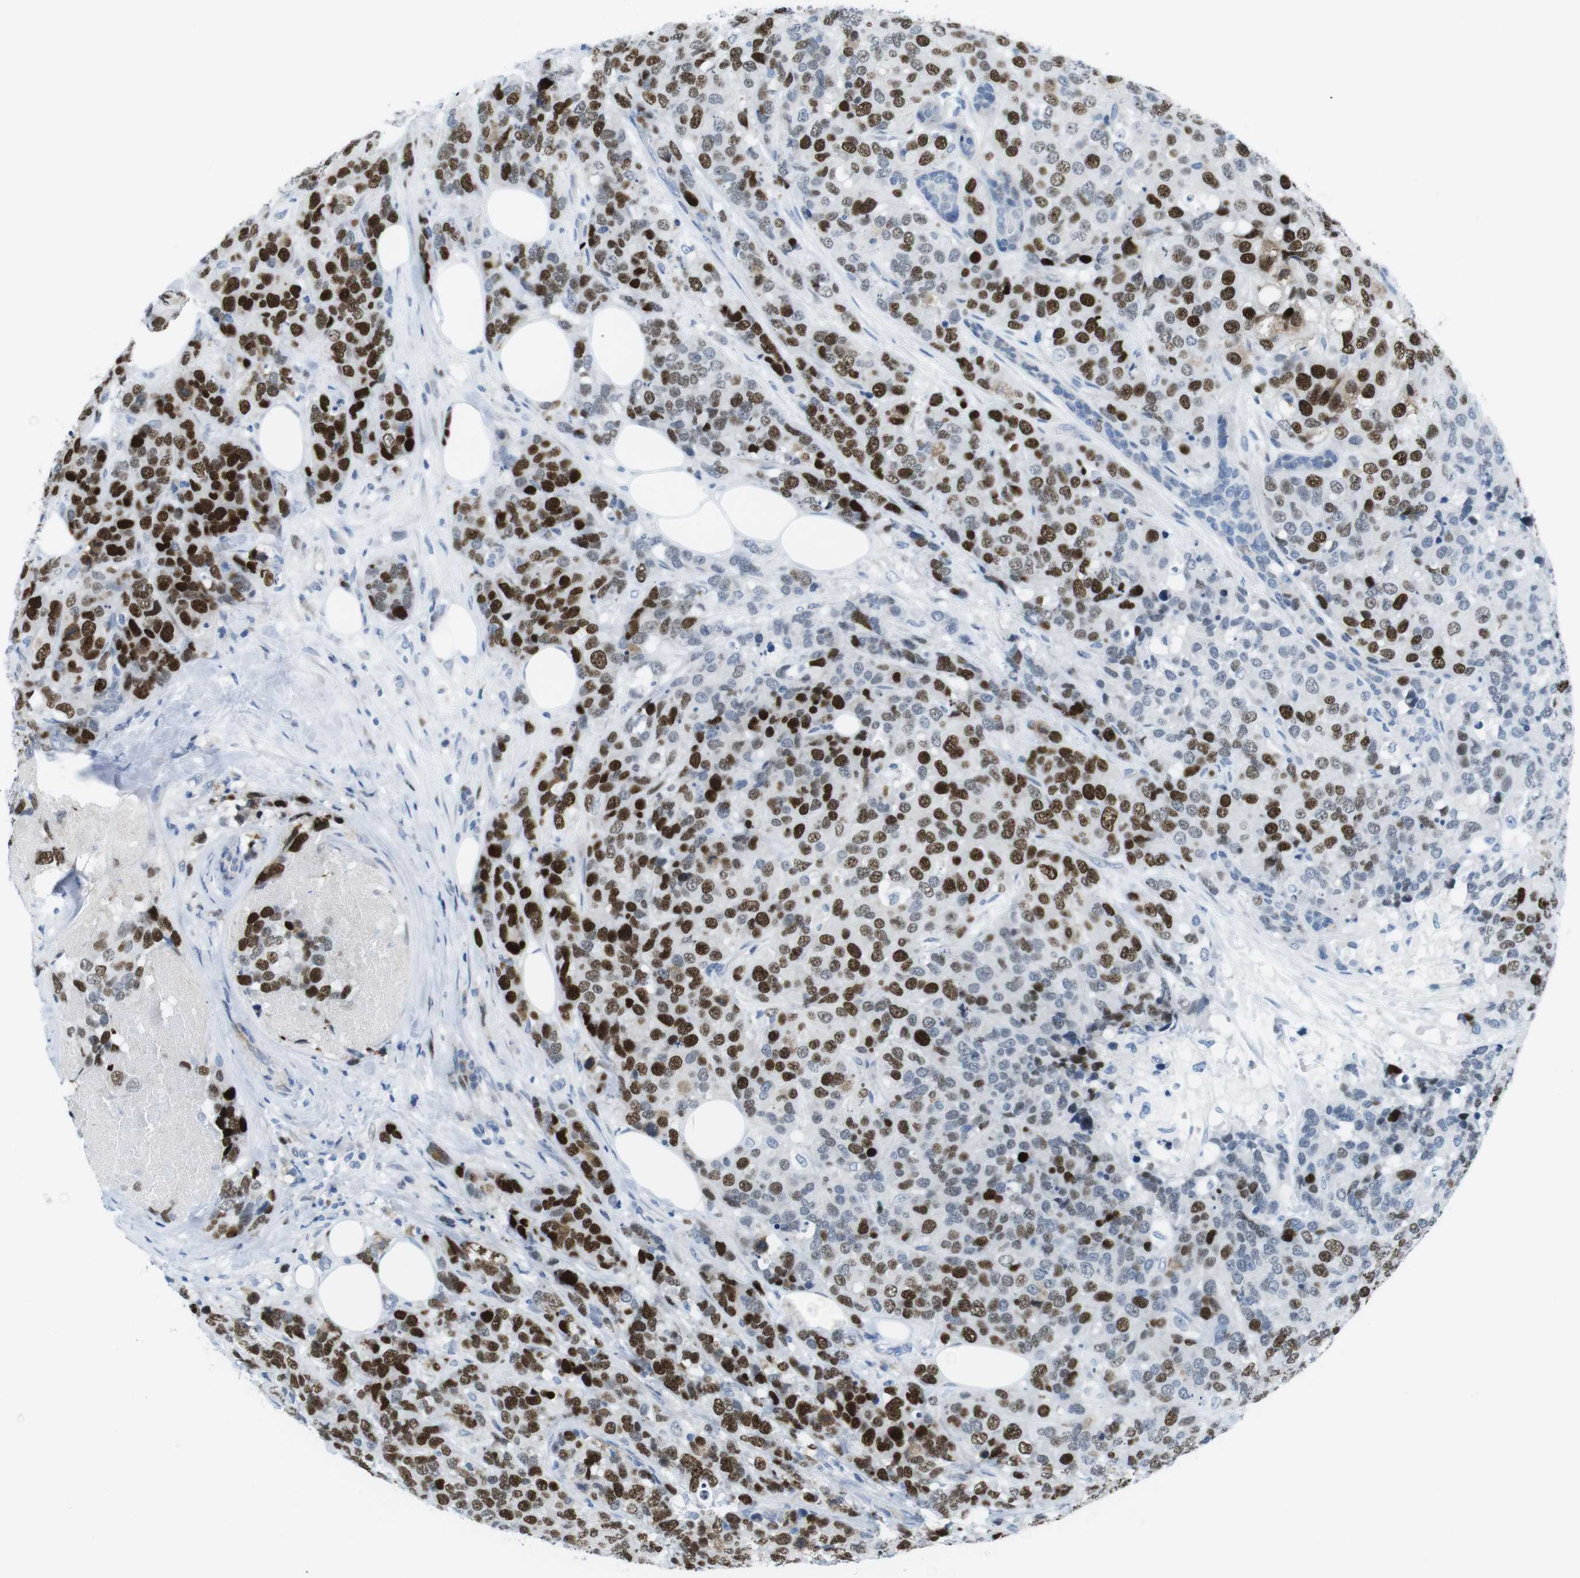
{"staining": {"intensity": "strong", "quantity": ">75%", "location": "nuclear"}, "tissue": "breast cancer", "cell_type": "Tumor cells", "image_type": "cancer", "snomed": [{"axis": "morphology", "description": "Lobular carcinoma"}, {"axis": "topography", "description": "Breast"}], "caption": "This is an image of IHC staining of breast lobular carcinoma, which shows strong staining in the nuclear of tumor cells.", "gene": "CHAF1A", "patient": {"sex": "female", "age": 59}}